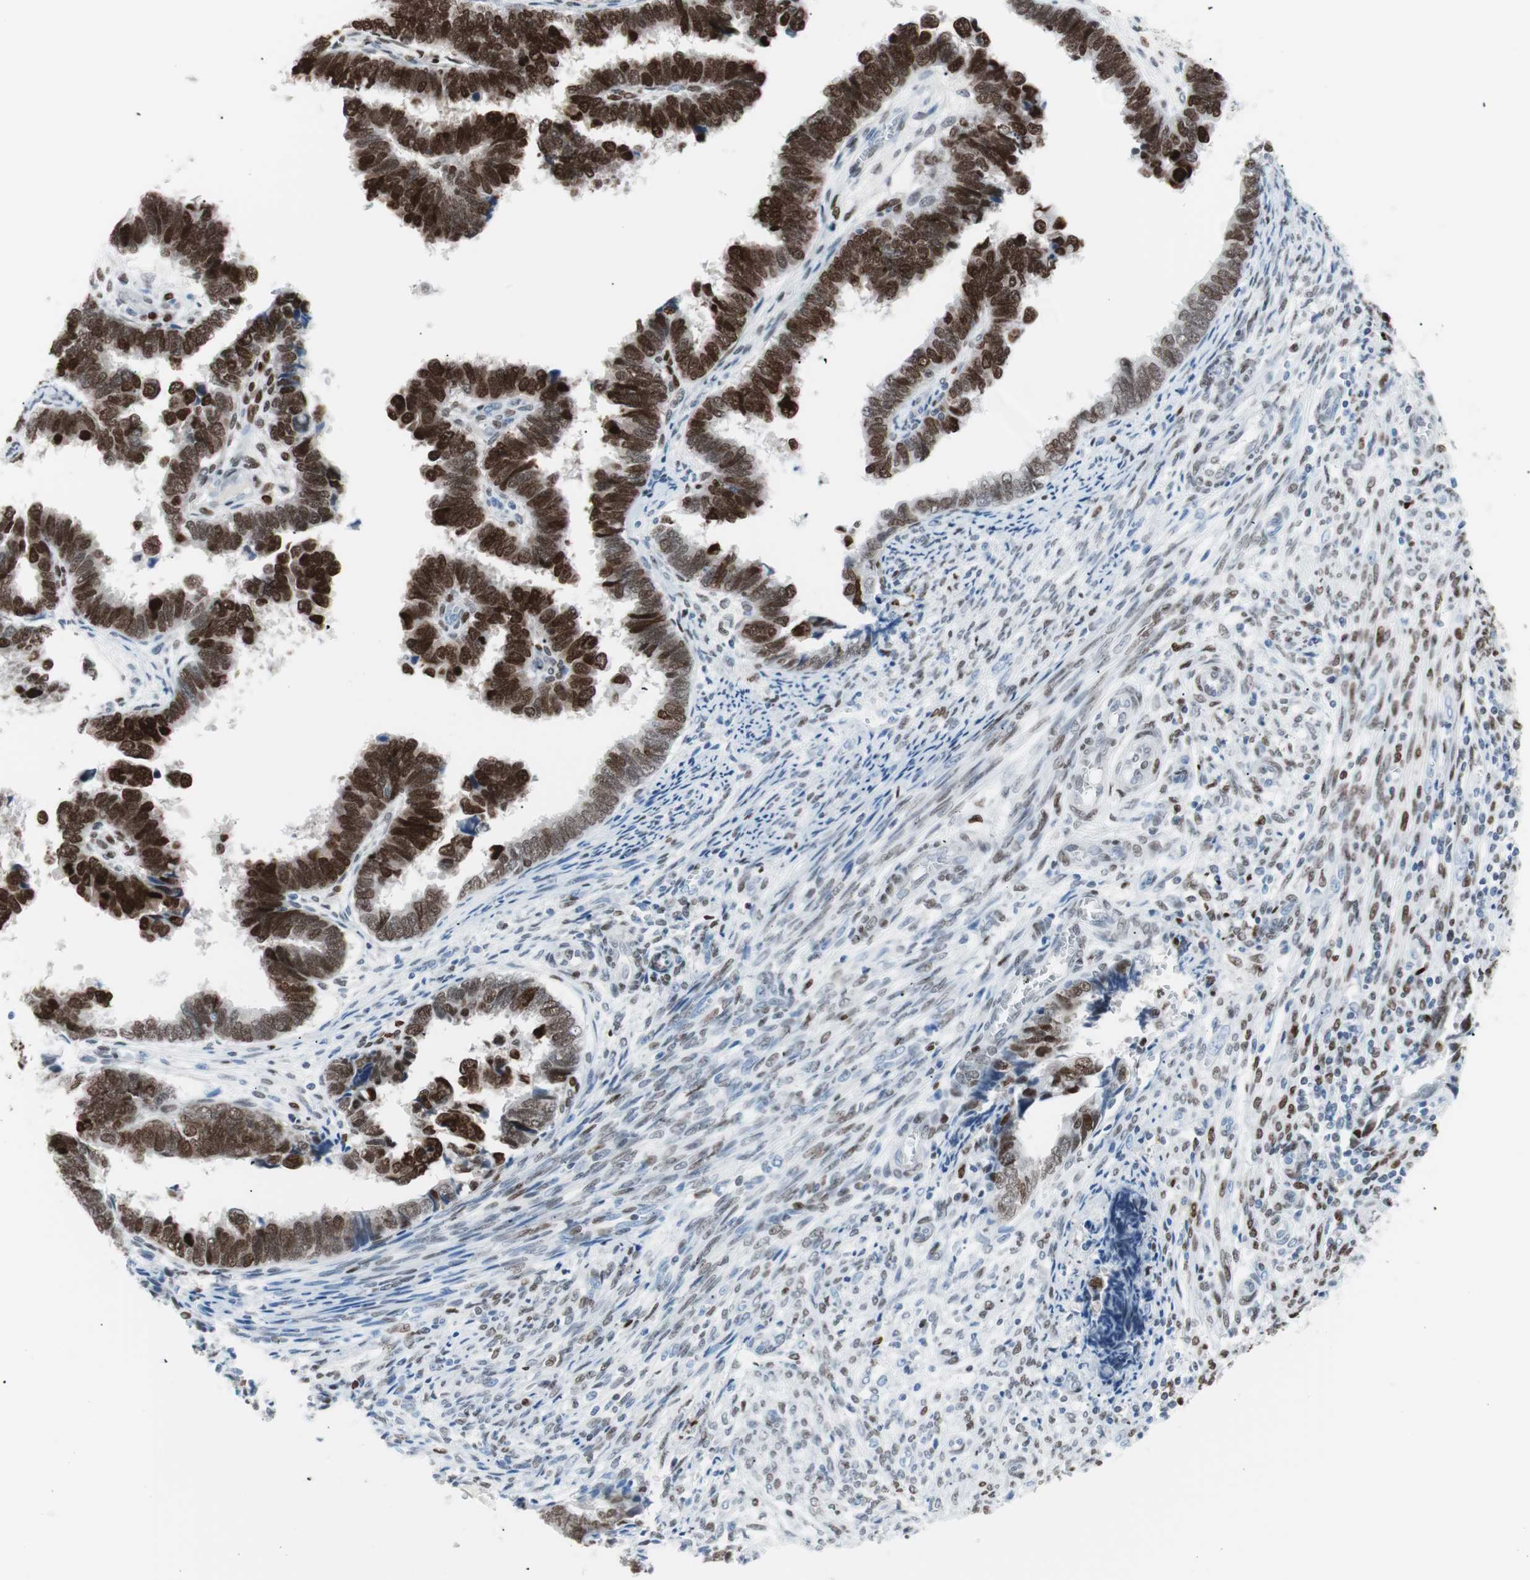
{"staining": {"intensity": "moderate", "quantity": ">75%", "location": "nuclear"}, "tissue": "endometrial cancer", "cell_type": "Tumor cells", "image_type": "cancer", "snomed": [{"axis": "morphology", "description": "Adenocarcinoma, NOS"}, {"axis": "topography", "description": "Endometrium"}], "caption": "Adenocarcinoma (endometrial) tissue shows moderate nuclear positivity in about >75% of tumor cells, visualized by immunohistochemistry.", "gene": "CEBPB", "patient": {"sex": "female", "age": 75}}